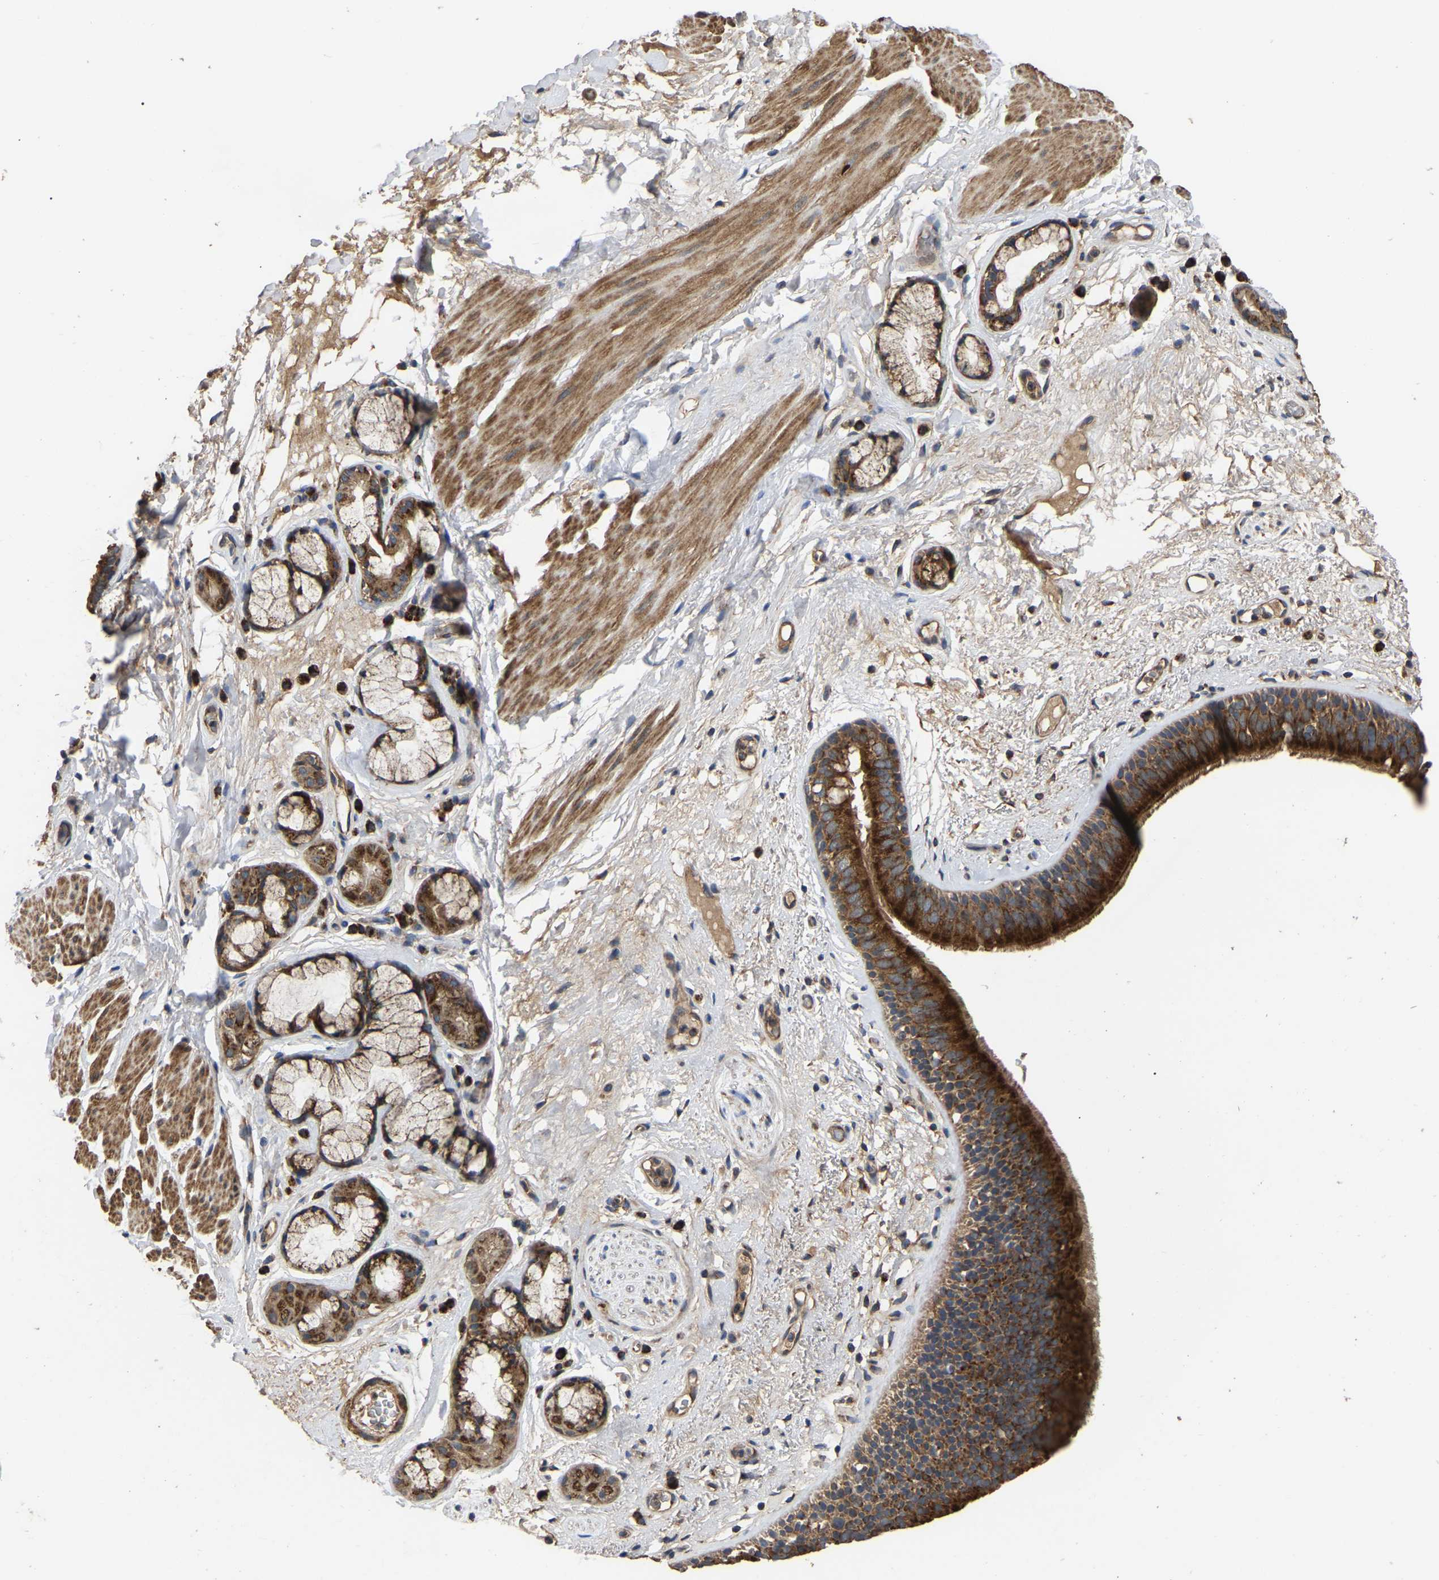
{"staining": {"intensity": "strong", "quantity": ">75%", "location": "cytoplasmic/membranous"}, "tissue": "bronchus", "cell_type": "Respiratory epithelial cells", "image_type": "normal", "snomed": [{"axis": "morphology", "description": "Normal tissue, NOS"}, {"axis": "topography", "description": "Cartilage tissue"}], "caption": "Protein expression analysis of unremarkable bronchus displays strong cytoplasmic/membranous positivity in about >75% of respiratory epithelial cells.", "gene": "GCC1", "patient": {"sex": "female", "age": 63}}